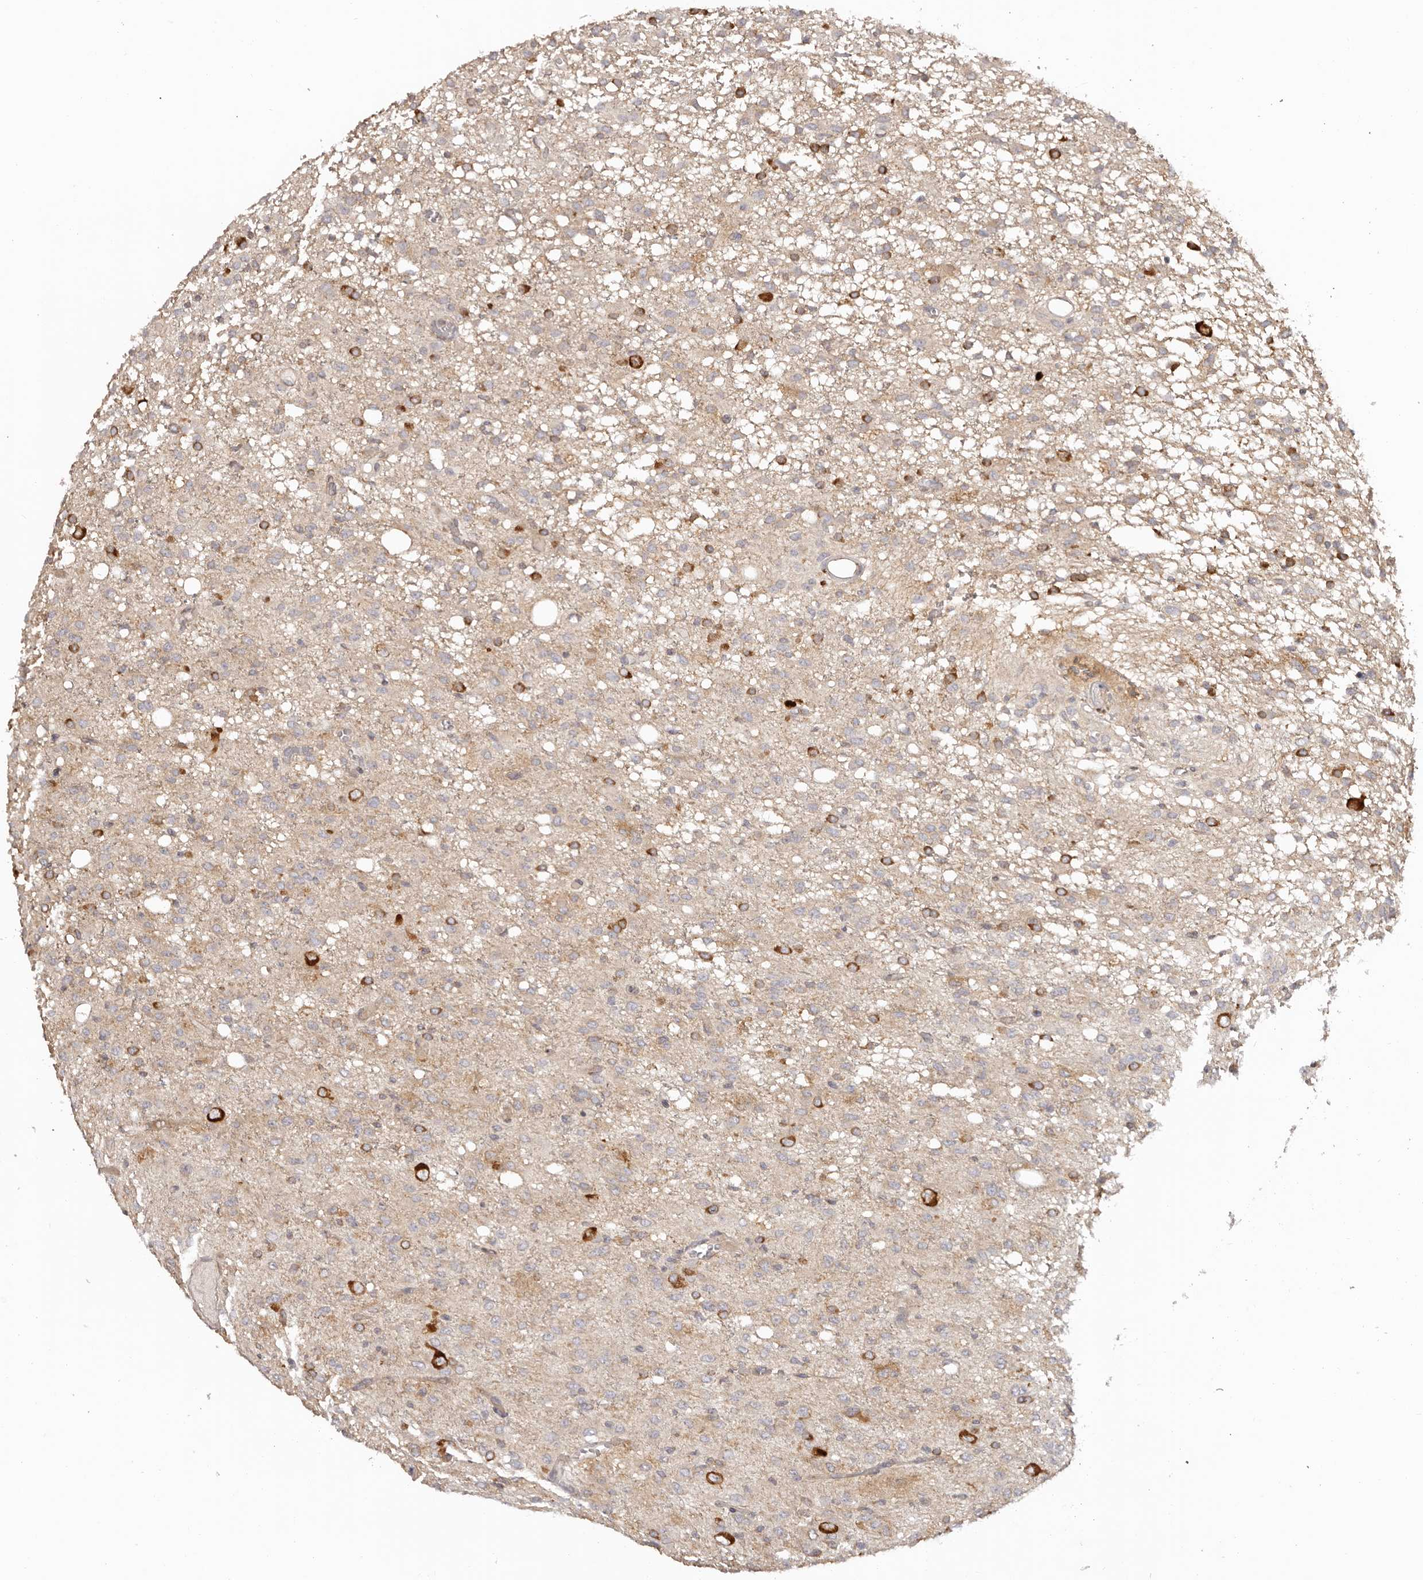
{"staining": {"intensity": "moderate", "quantity": "<25%", "location": "cytoplasmic/membranous"}, "tissue": "glioma", "cell_type": "Tumor cells", "image_type": "cancer", "snomed": [{"axis": "morphology", "description": "Glioma, malignant, High grade"}, {"axis": "topography", "description": "Brain"}], "caption": "Protein analysis of glioma tissue reveals moderate cytoplasmic/membranous expression in approximately <25% of tumor cells.", "gene": "EEF1E1", "patient": {"sex": "female", "age": 59}}